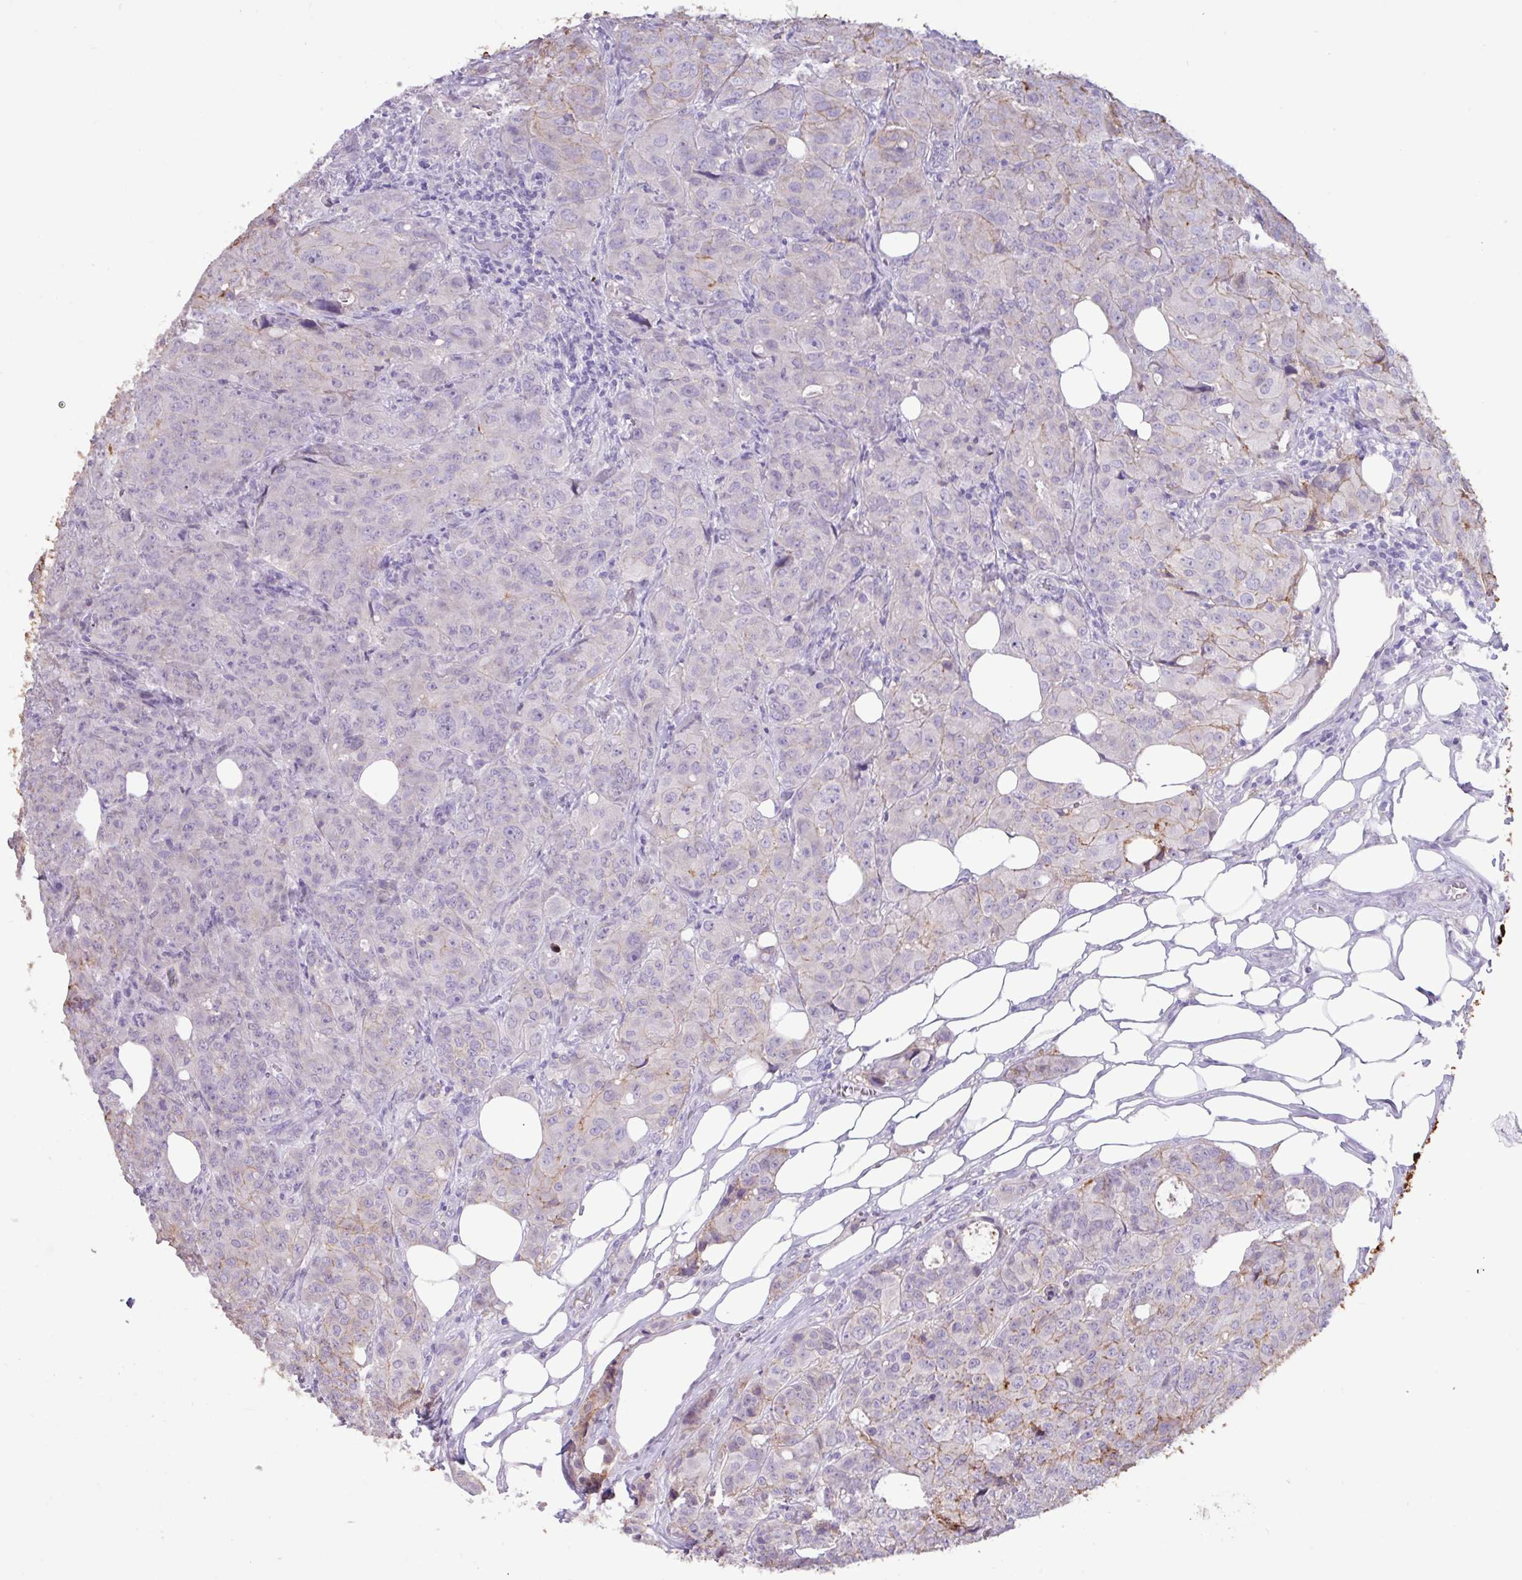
{"staining": {"intensity": "moderate", "quantity": "<25%", "location": "cytoplasmic/membranous"}, "tissue": "breast cancer", "cell_type": "Tumor cells", "image_type": "cancer", "snomed": [{"axis": "morphology", "description": "Duct carcinoma"}, {"axis": "topography", "description": "Breast"}], "caption": "Human breast cancer (intraductal carcinoma) stained for a protein (brown) demonstrates moderate cytoplasmic/membranous positive positivity in approximately <25% of tumor cells.", "gene": "EPCAM", "patient": {"sex": "female", "age": 43}}